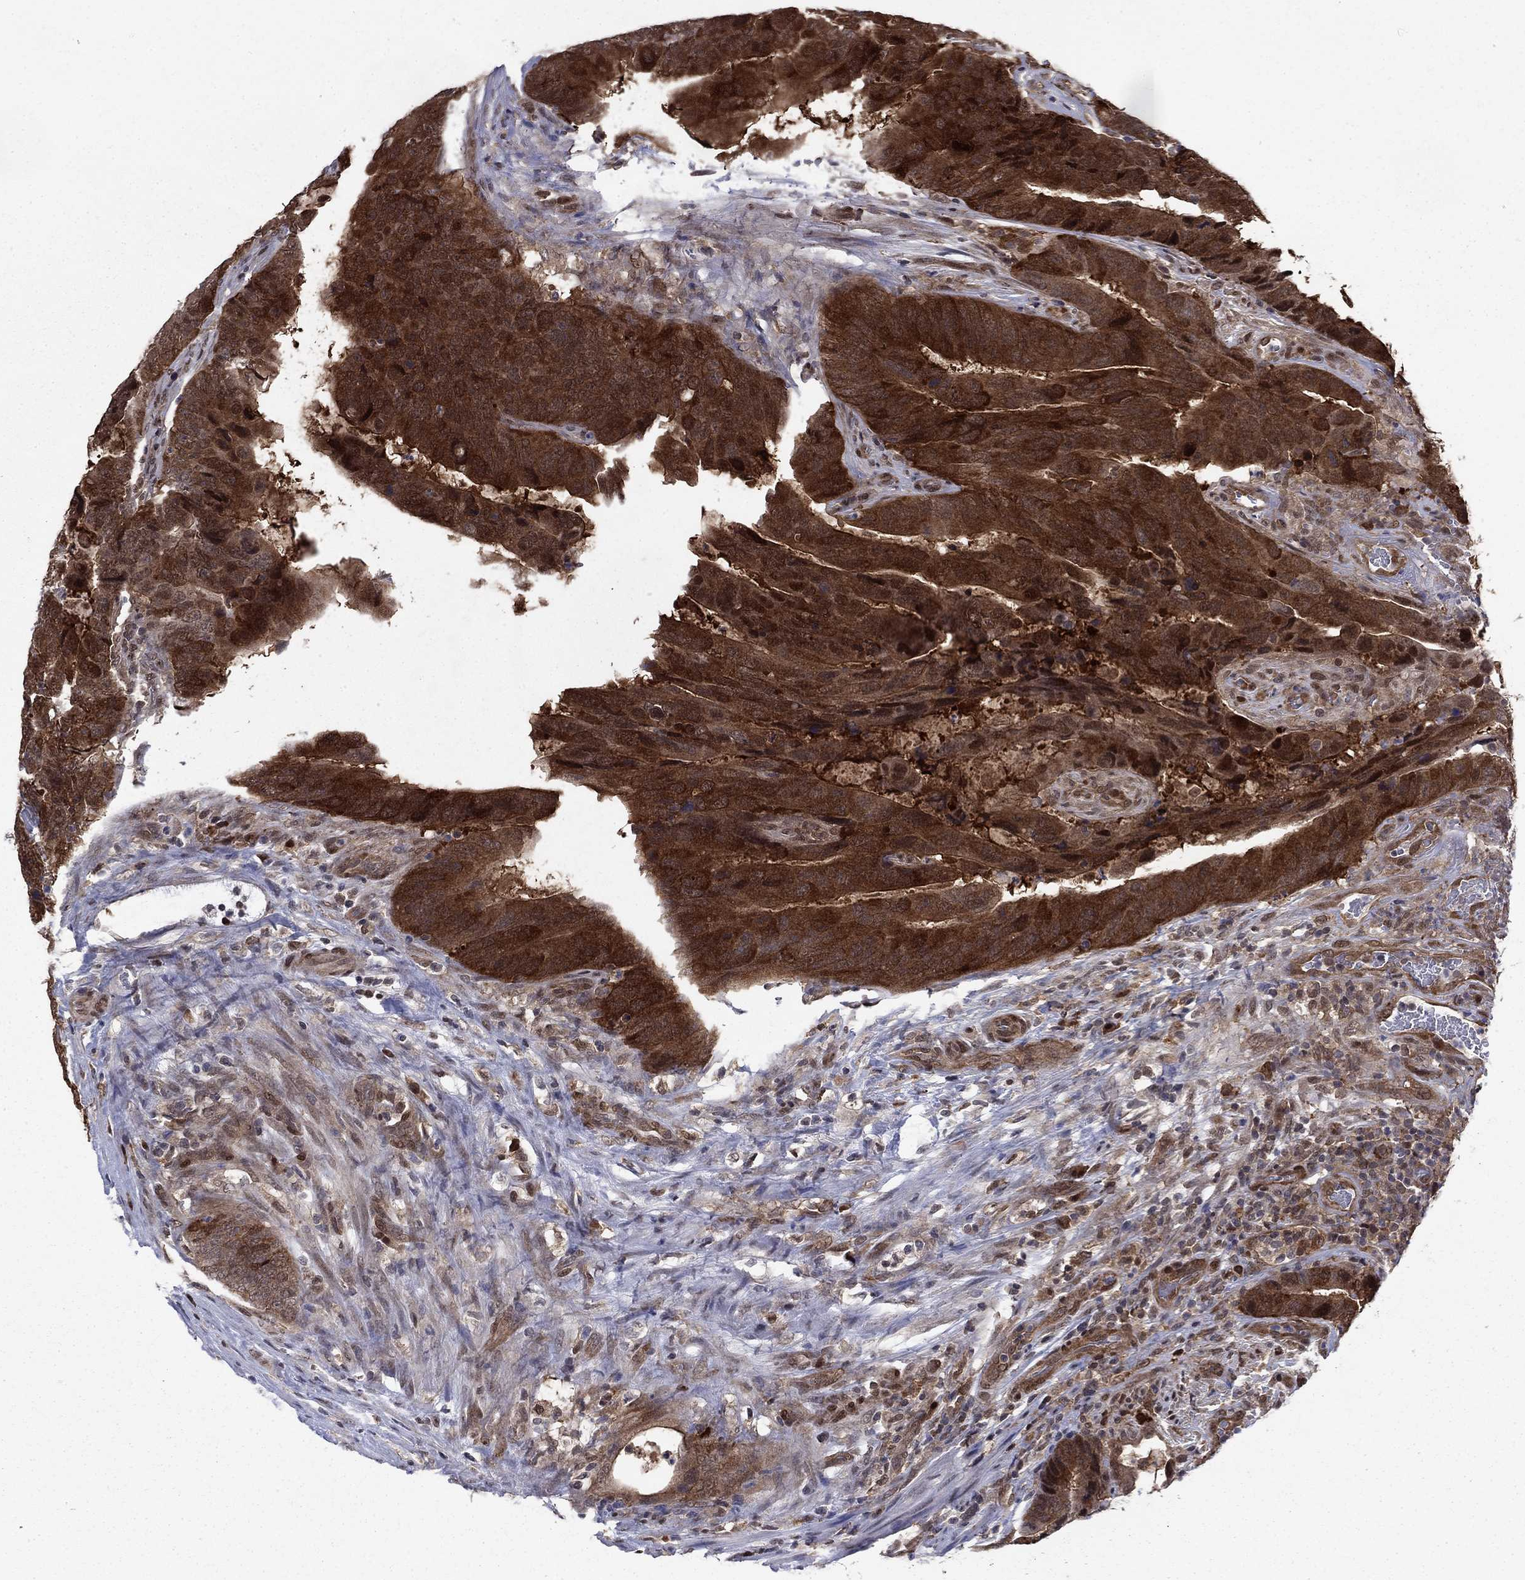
{"staining": {"intensity": "strong", "quantity": ">75%", "location": "cytoplasmic/membranous"}, "tissue": "colorectal cancer", "cell_type": "Tumor cells", "image_type": "cancer", "snomed": [{"axis": "morphology", "description": "Adenocarcinoma, NOS"}, {"axis": "topography", "description": "Colon"}], "caption": "Tumor cells exhibit strong cytoplasmic/membranous positivity in approximately >75% of cells in colorectal cancer (adenocarcinoma).", "gene": "FKBP4", "patient": {"sex": "female", "age": 56}}